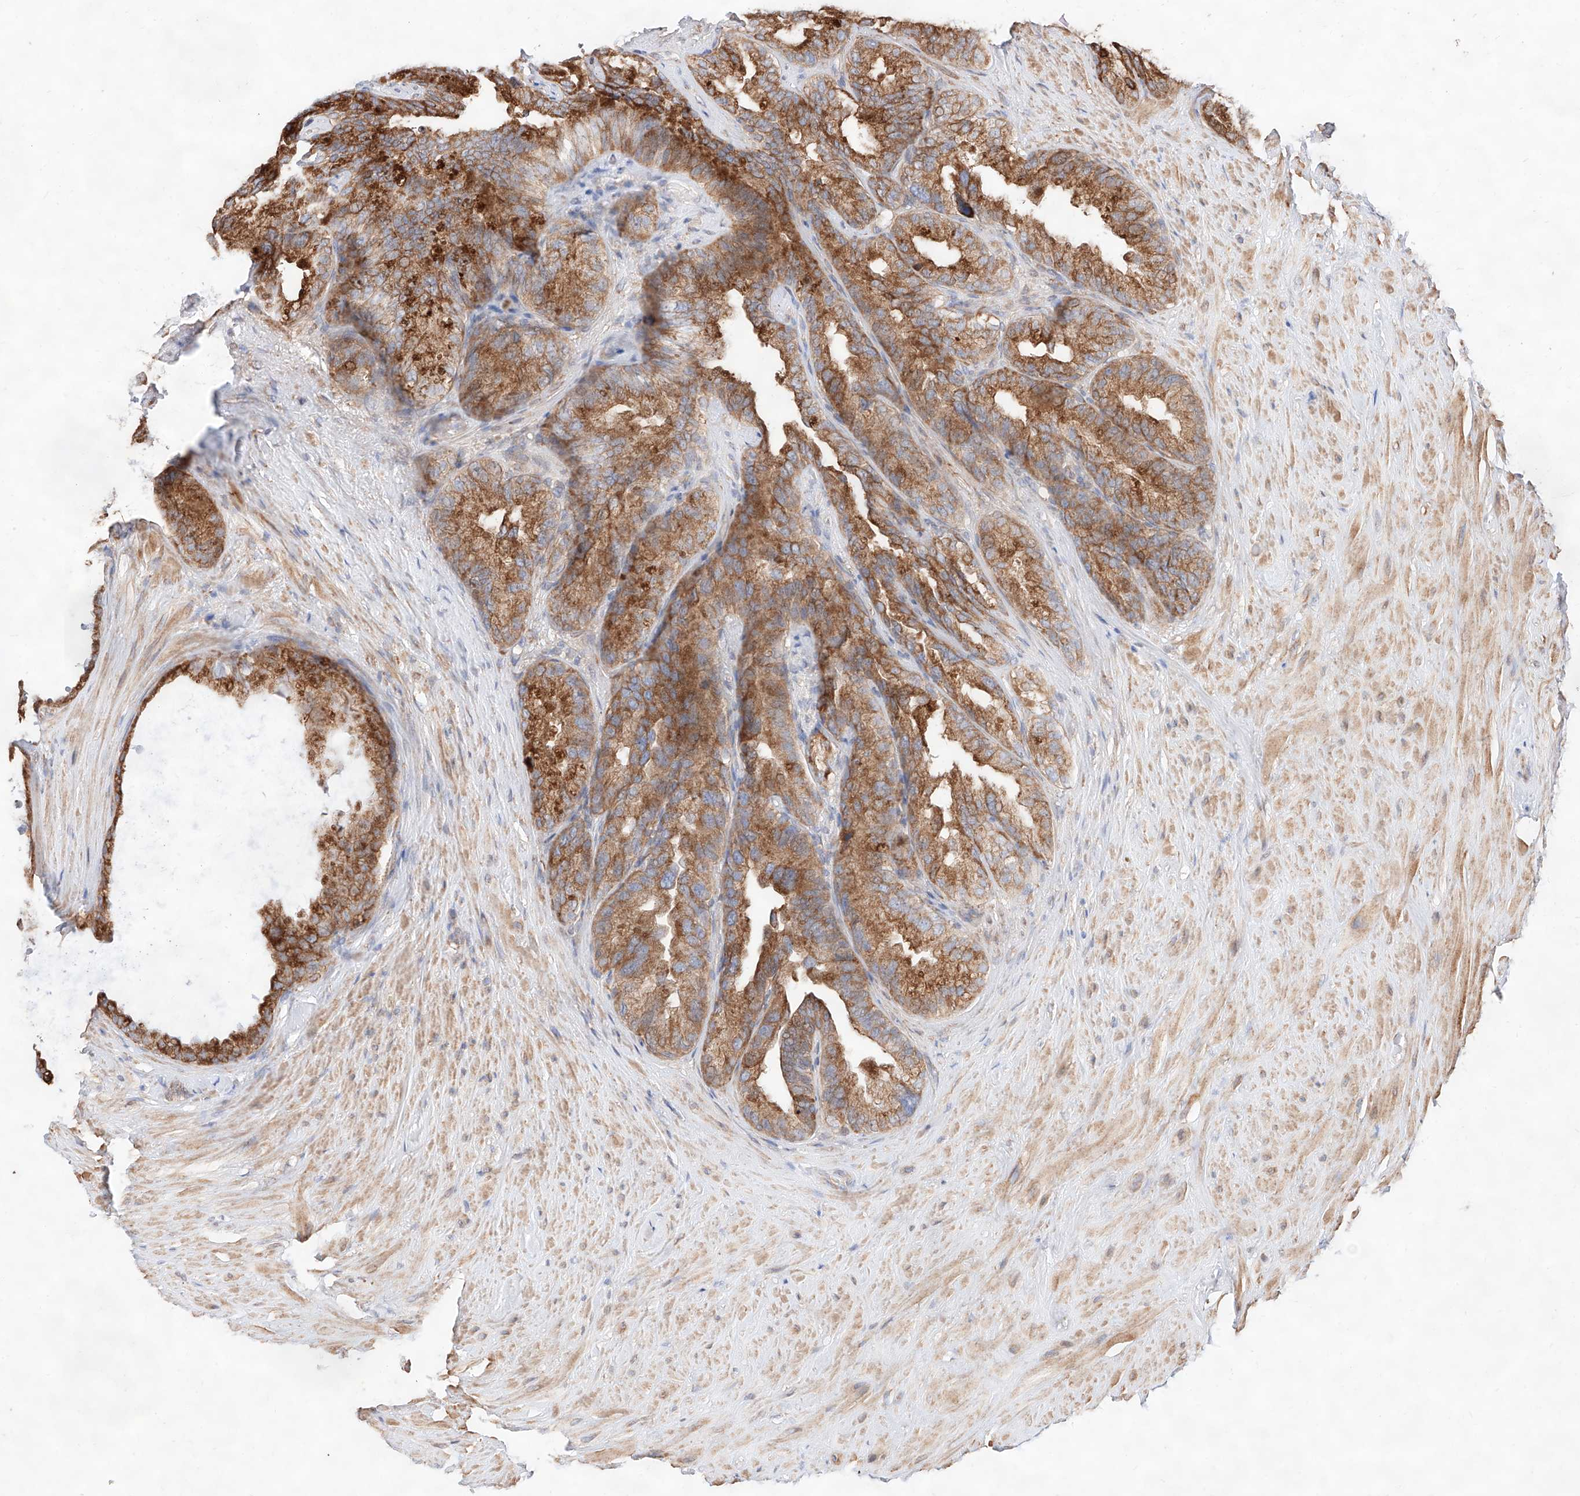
{"staining": {"intensity": "moderate", "quantity": ">75%", "location": "cytoplasmic/membranous"}, "tissue": "seminal vesicle", "cell_type": "Glandular cells", "image_type": "normal", "snomed": [{"axis": "morphology", "description": "Normal tissue, NOS"}, {"axis": "topography", "description": "Seminal veicle"}], "caption": "Seminal vesicle stained with DAB immunohistochemistry (IHC) reveals medium levels of moderate cytoplasmic/membranous staining in about >75% of glandular cells. The staining was performed using DAB (3,3'-diaminobenzidine), with brown indicating positive protein expression. Nuclei are stained blue with hematoxylin.", "gene": "ATP9B", "patient": {"sex": "male", "age": 80}}